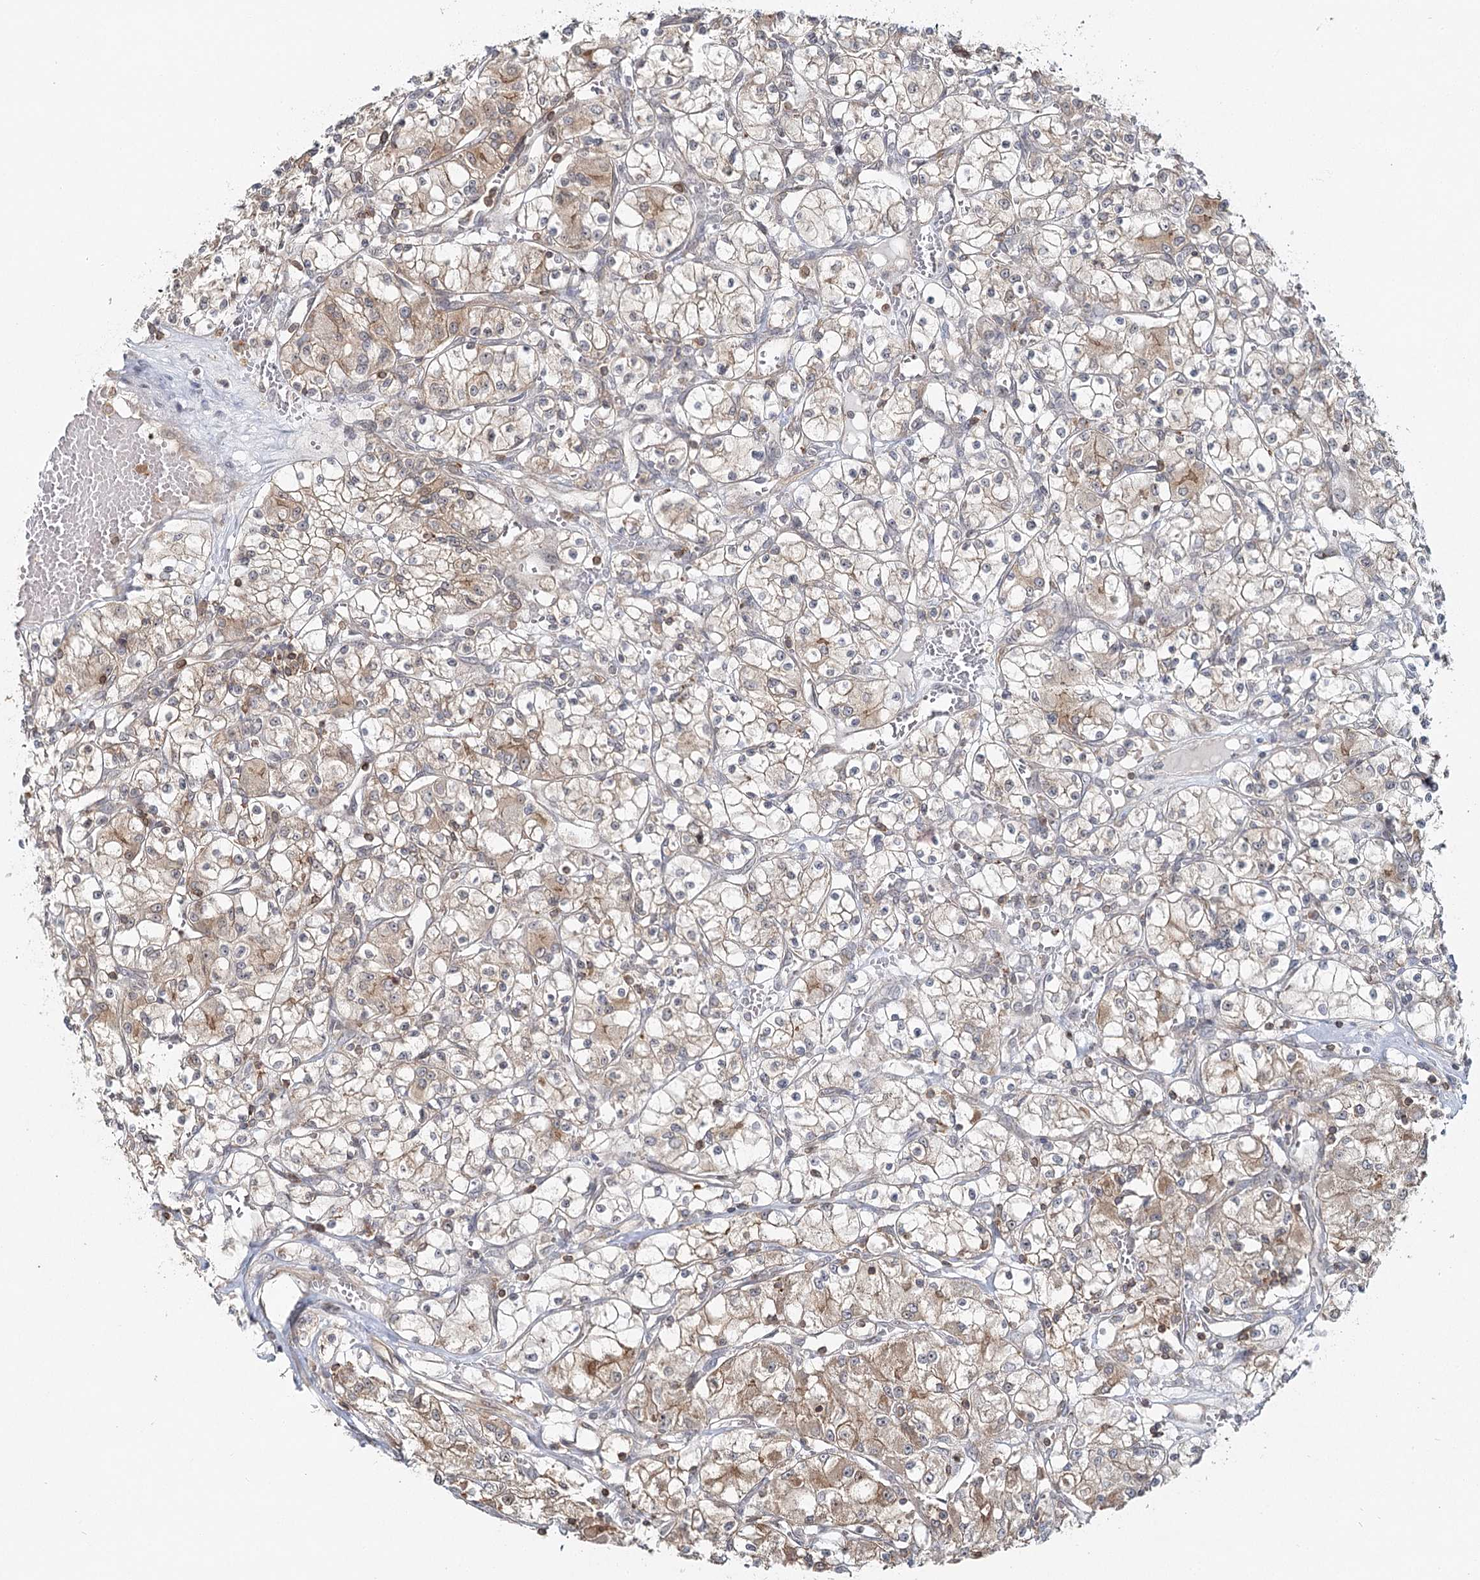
{"staining": {"intensity": "moderate", "quantity": ">75%", "location": "cytoplasmic/membranous"}, "tissue": "renal cancer", "cell_type": "Tumor cells", "image_type": "cancer", "snomed": [{"axis": "morphology", "description": "Adenocarcinoma, NOS"}, {"axis": "topography", "description": "Kidney"}], "caption": "The image exhibits a brown stain indicating the presence of a protein in the cytoplasmic/membranous of tumor cells in renal cancer (adenocarcinoma).", "gene": "FAM120B", "patient": {"sex": "female", "age": 59}}